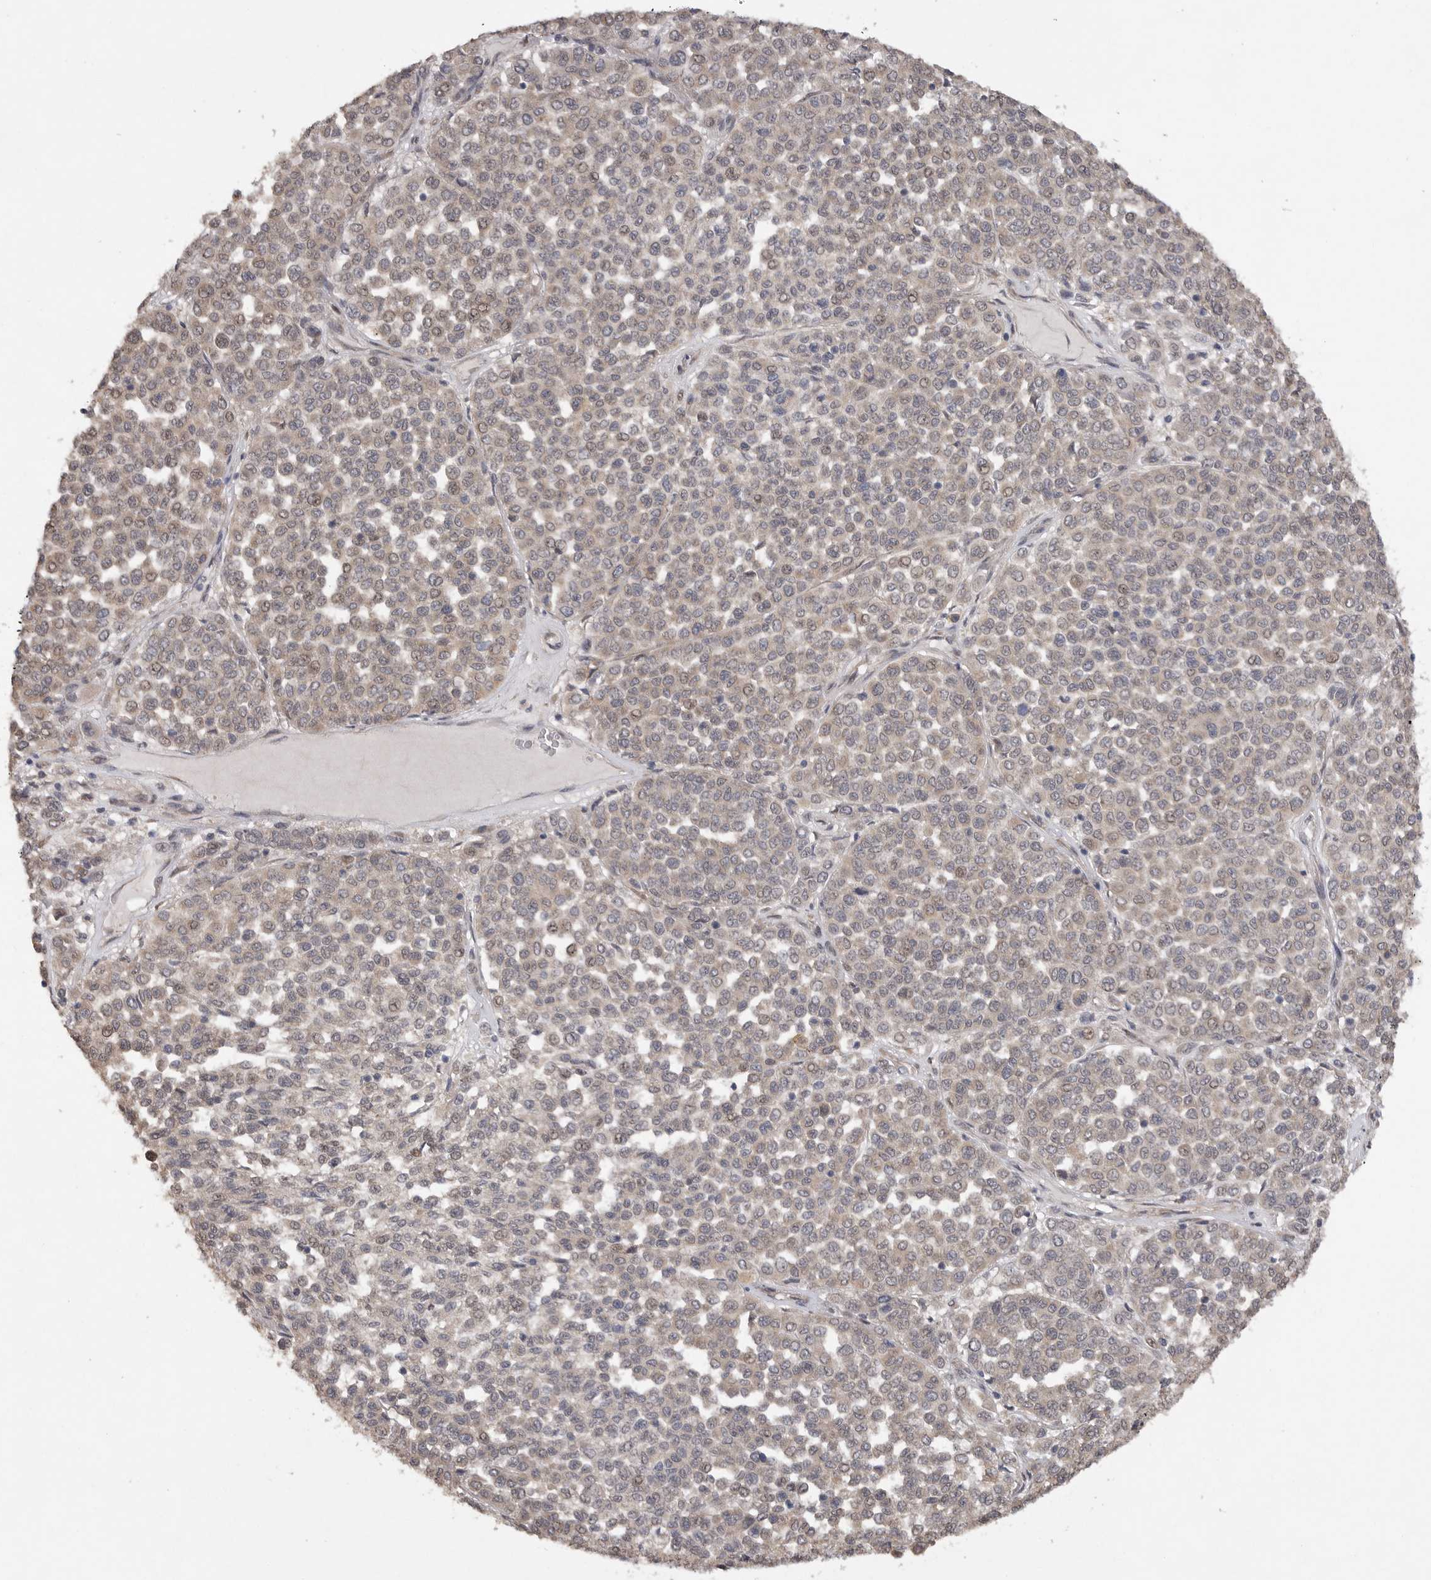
{"staining": {"intensity": "weak", "quantity": "25%-75%", "location": "cytoplasmic/membranous"}, "tissue": "melanoma", "cell_type": "Tumor cells", "image_type": "cancer", "snomed": [{"axis": "morphology", "description": "Malignant melanoma, Metastatic site"}, {"axis": "topography", "description": "Pancreas"}], "caption": "Brown immunohistochemical staining in malignant melanoma (metastatic site) reveals weak cytoplasmic/membranous staining in approximately 25%-75% of tumor cells.", "gene": "EDEM3", "patient": {"sex": "female", "age": 30}}